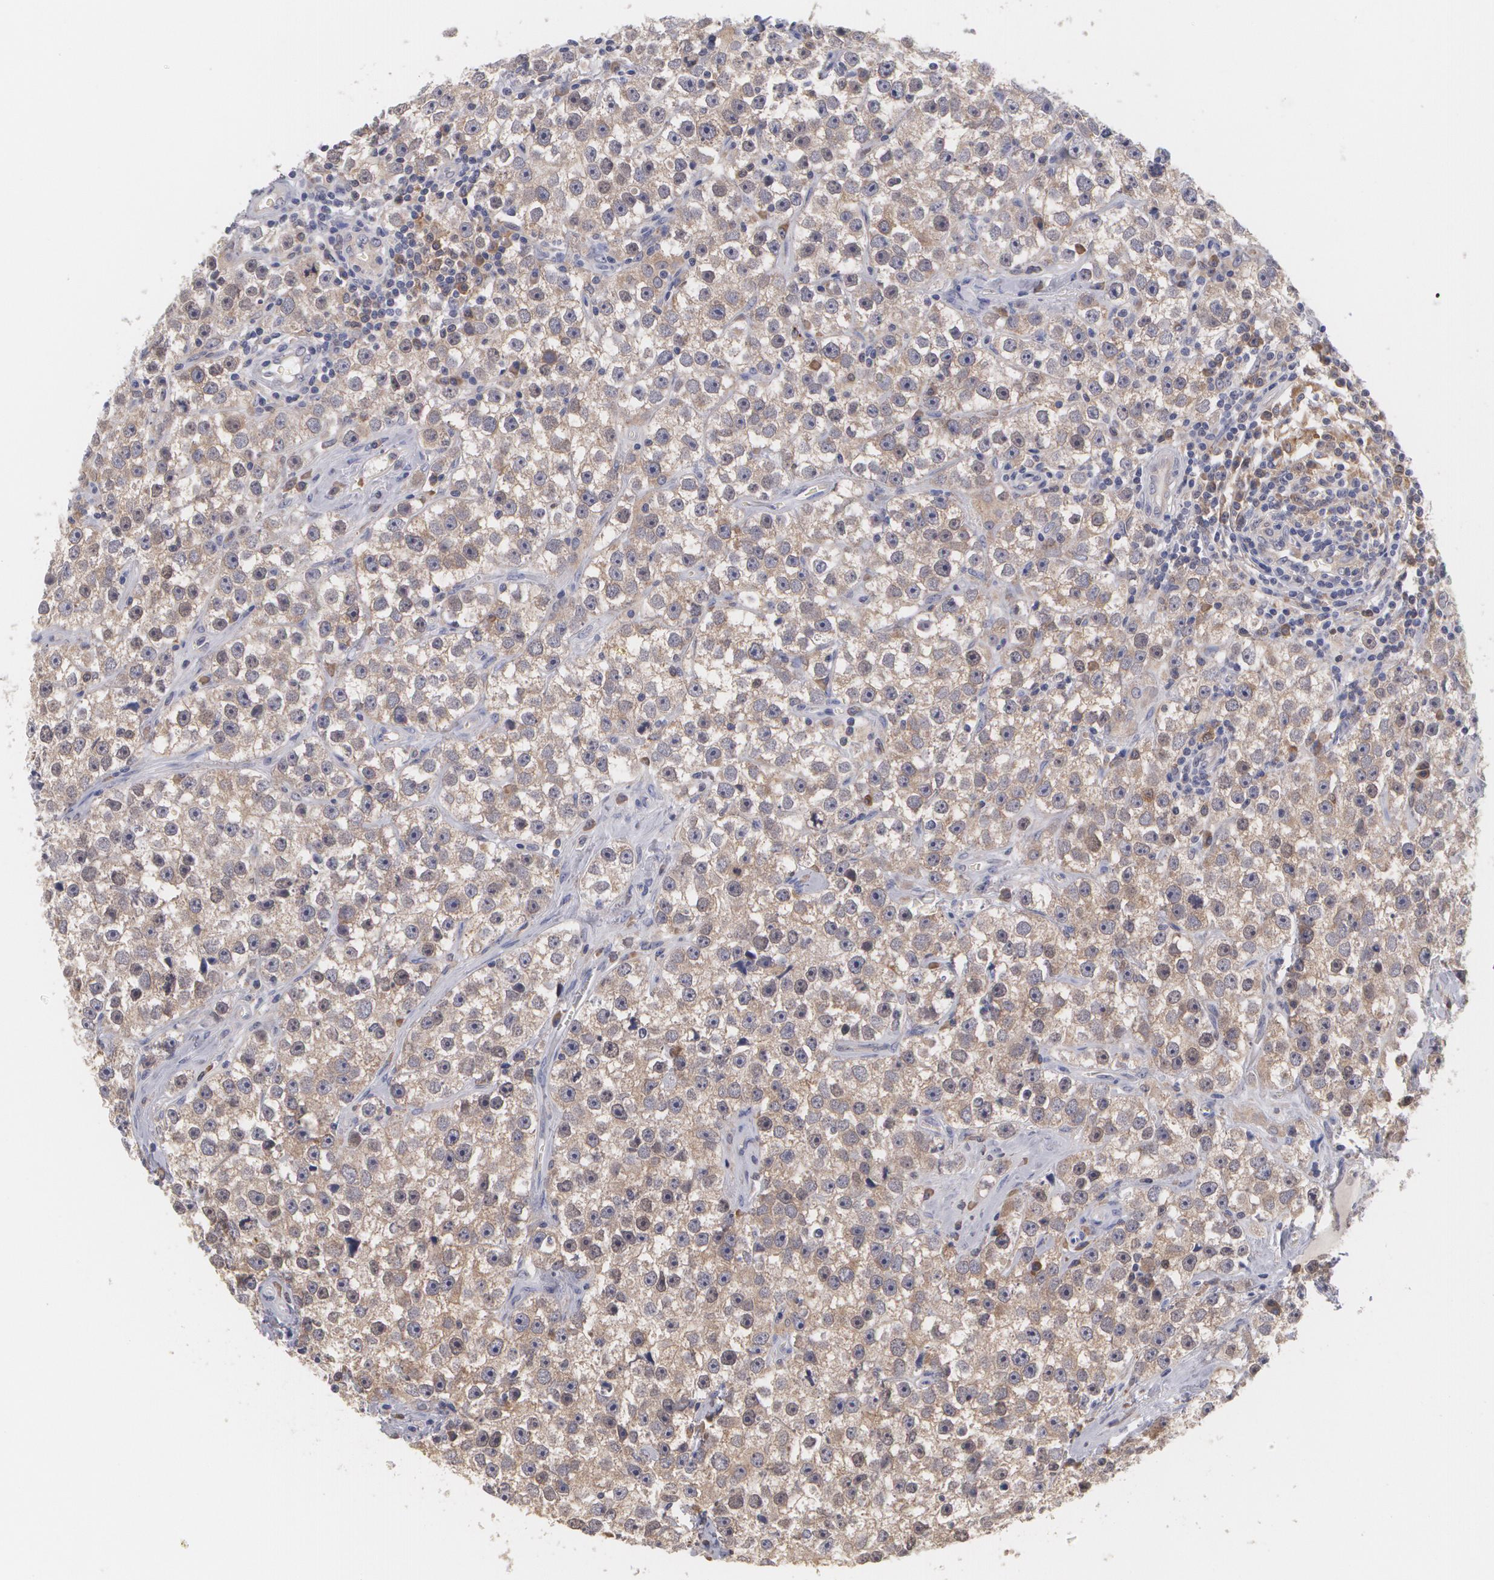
{"staining": {"intensity": "moderate", "quantity": ">75%", "location": "cytoplasmic/membranous"}, "tissue": "testis cancer", "cell_type": "Tumor cells", "image_type": "cancer", "snomed": [{"axis": "morphology", "description": "Seminoma, NOS"}, {"axis": "topography", "description": "Testis"}], "caption": "Testis cancer (seminoma) tissue exhibits moderate cytoplasmic/membranous positivity in approximately >75% of tumor cells, visualized by immunohistochemistry.", "gene": "MTHFD1", "patient": {"sex": "male", "age": 32}}